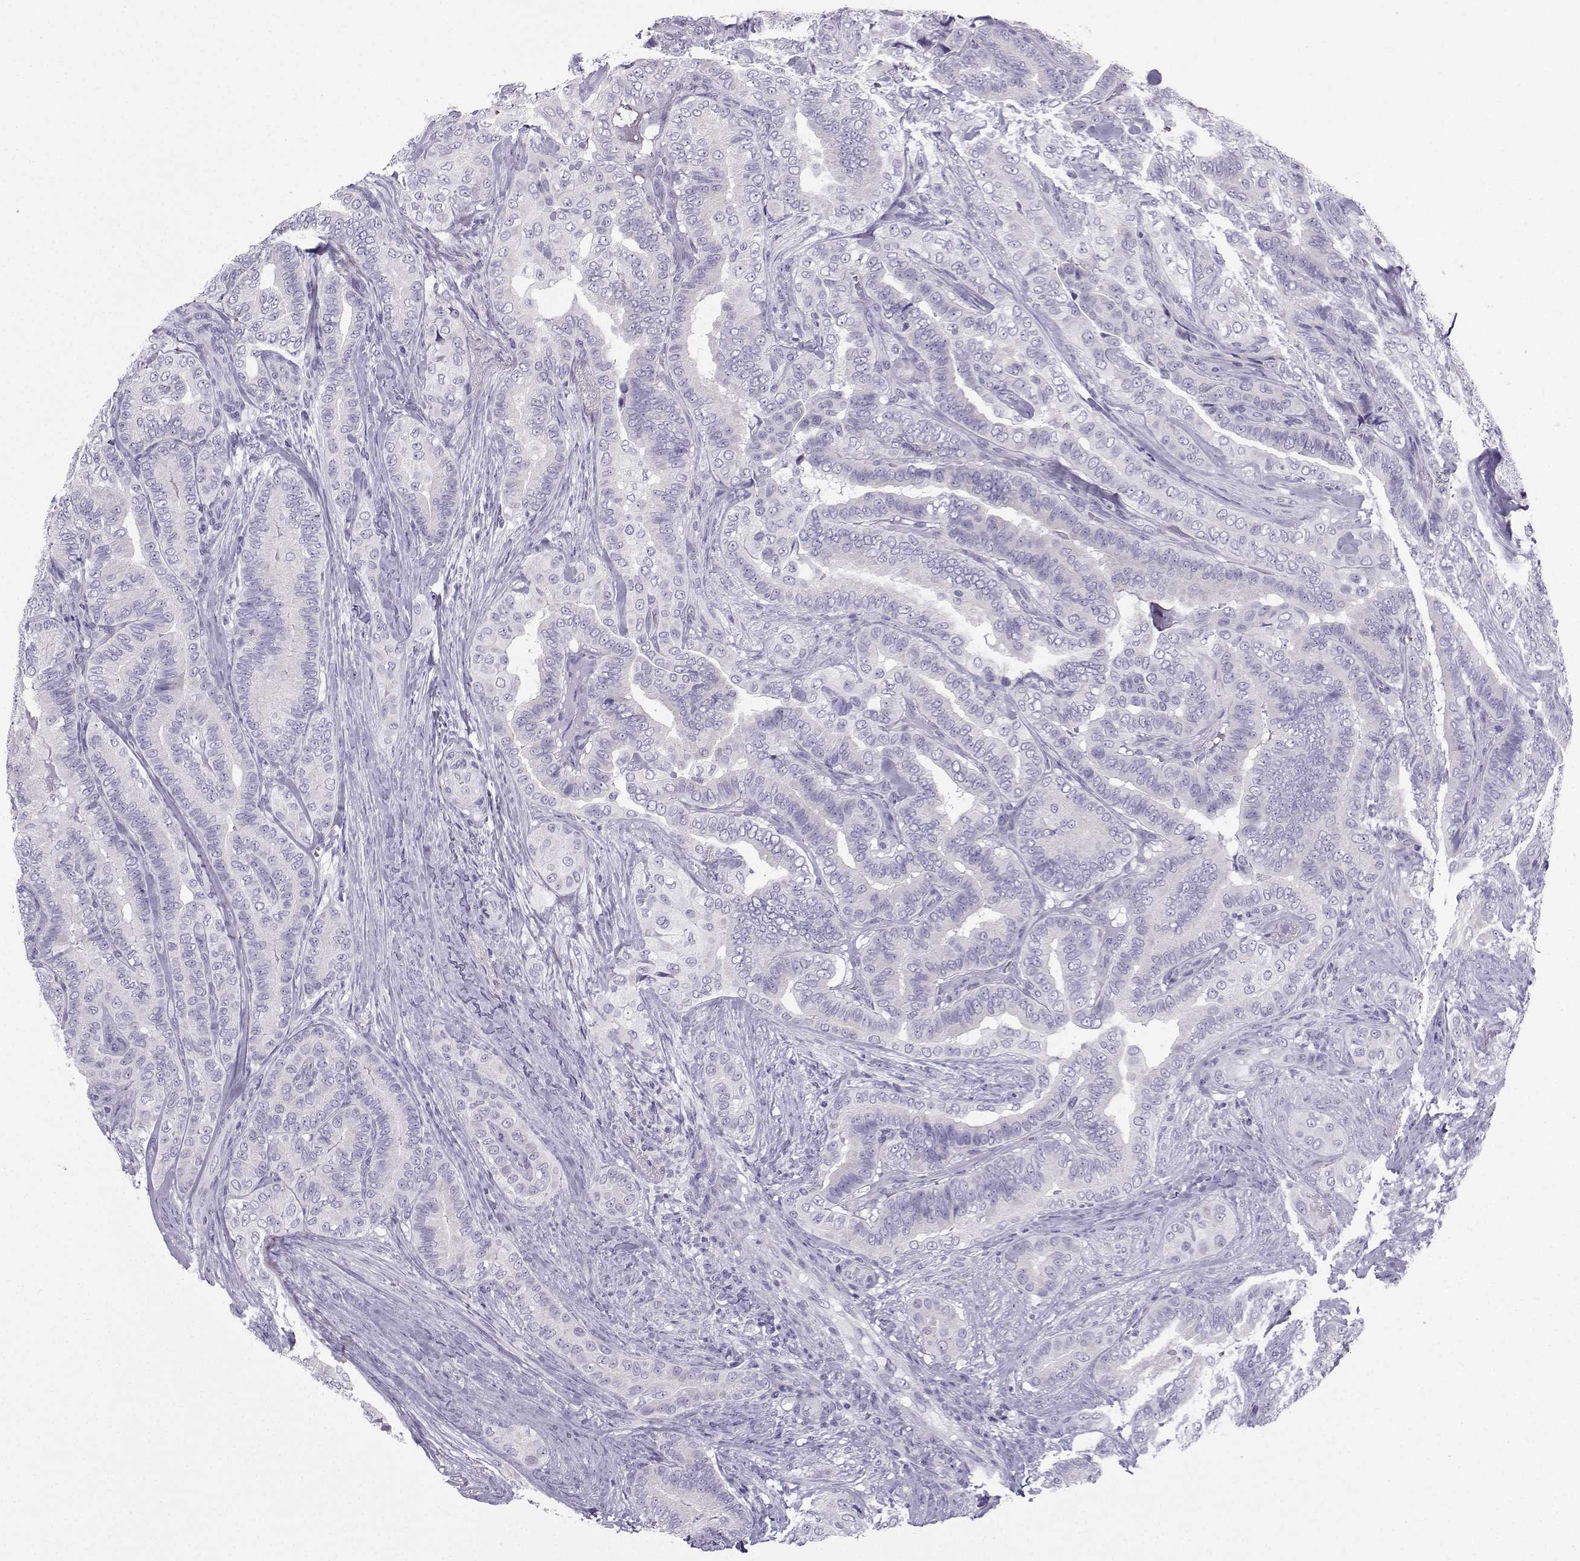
{"staining": {"intensity": "negative", "quantity": "none", "location": "none"}, "tissue": "thyroid cancer", "cell_type": "Tumor cells", "image_type": "cancer", "snomed": [{"axis": "morphology", "description": "Papillary adenocarcinoma, NOS"}, {"axis": "topography", "description": "Thyroid gland"}], "caption": "High magnification brightfield microscopy of papillary adenocarcinoma (thyroid) stained with DAB (3,3'-diaminobenzidine) (brown) and counterstained with hematoxylin (blue): tumor cells show no significant expression.", "gene": "ZBTB8B", "patient": {"sex": "male", "age": 61}}